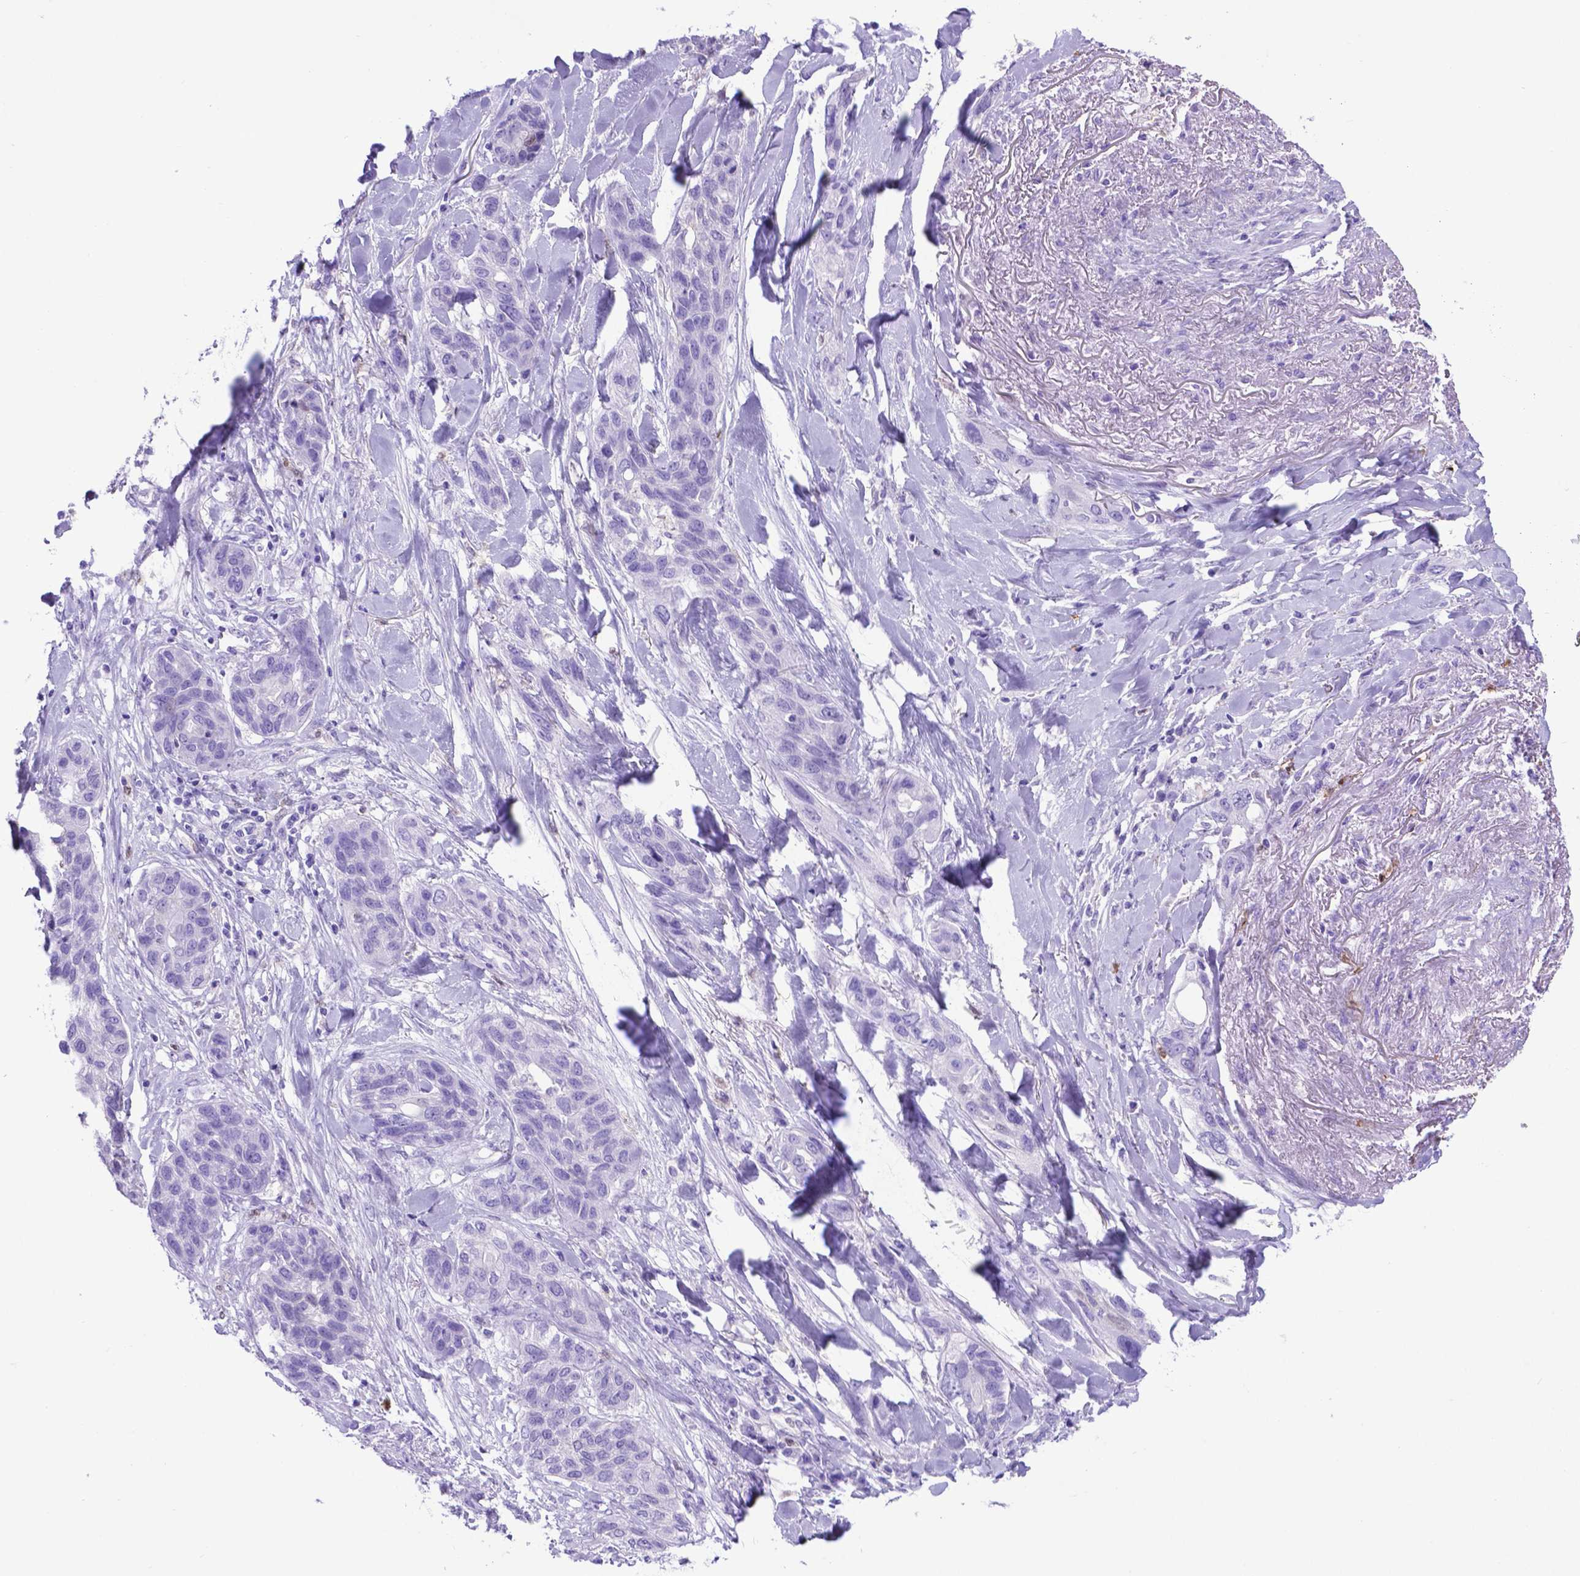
{"staining": {"intensity": "negative", "quantity": "none", "location": "none"}, "tissue": "lung cancer", "cell_type": "Tumor cells", "image_type": "cancer", "snomed": [{"axis": "morphology", "description": "Squamous cell carcinoma, NOS"}, {"axis": "topography", "description": "Lung"}], "caption": "IHC of human lung cancer (squamous cell carcinoma) demonstrates no staining in tumor cells.", "gene": "LZTR1", "patient": {"sex": "female", "age": 70}}